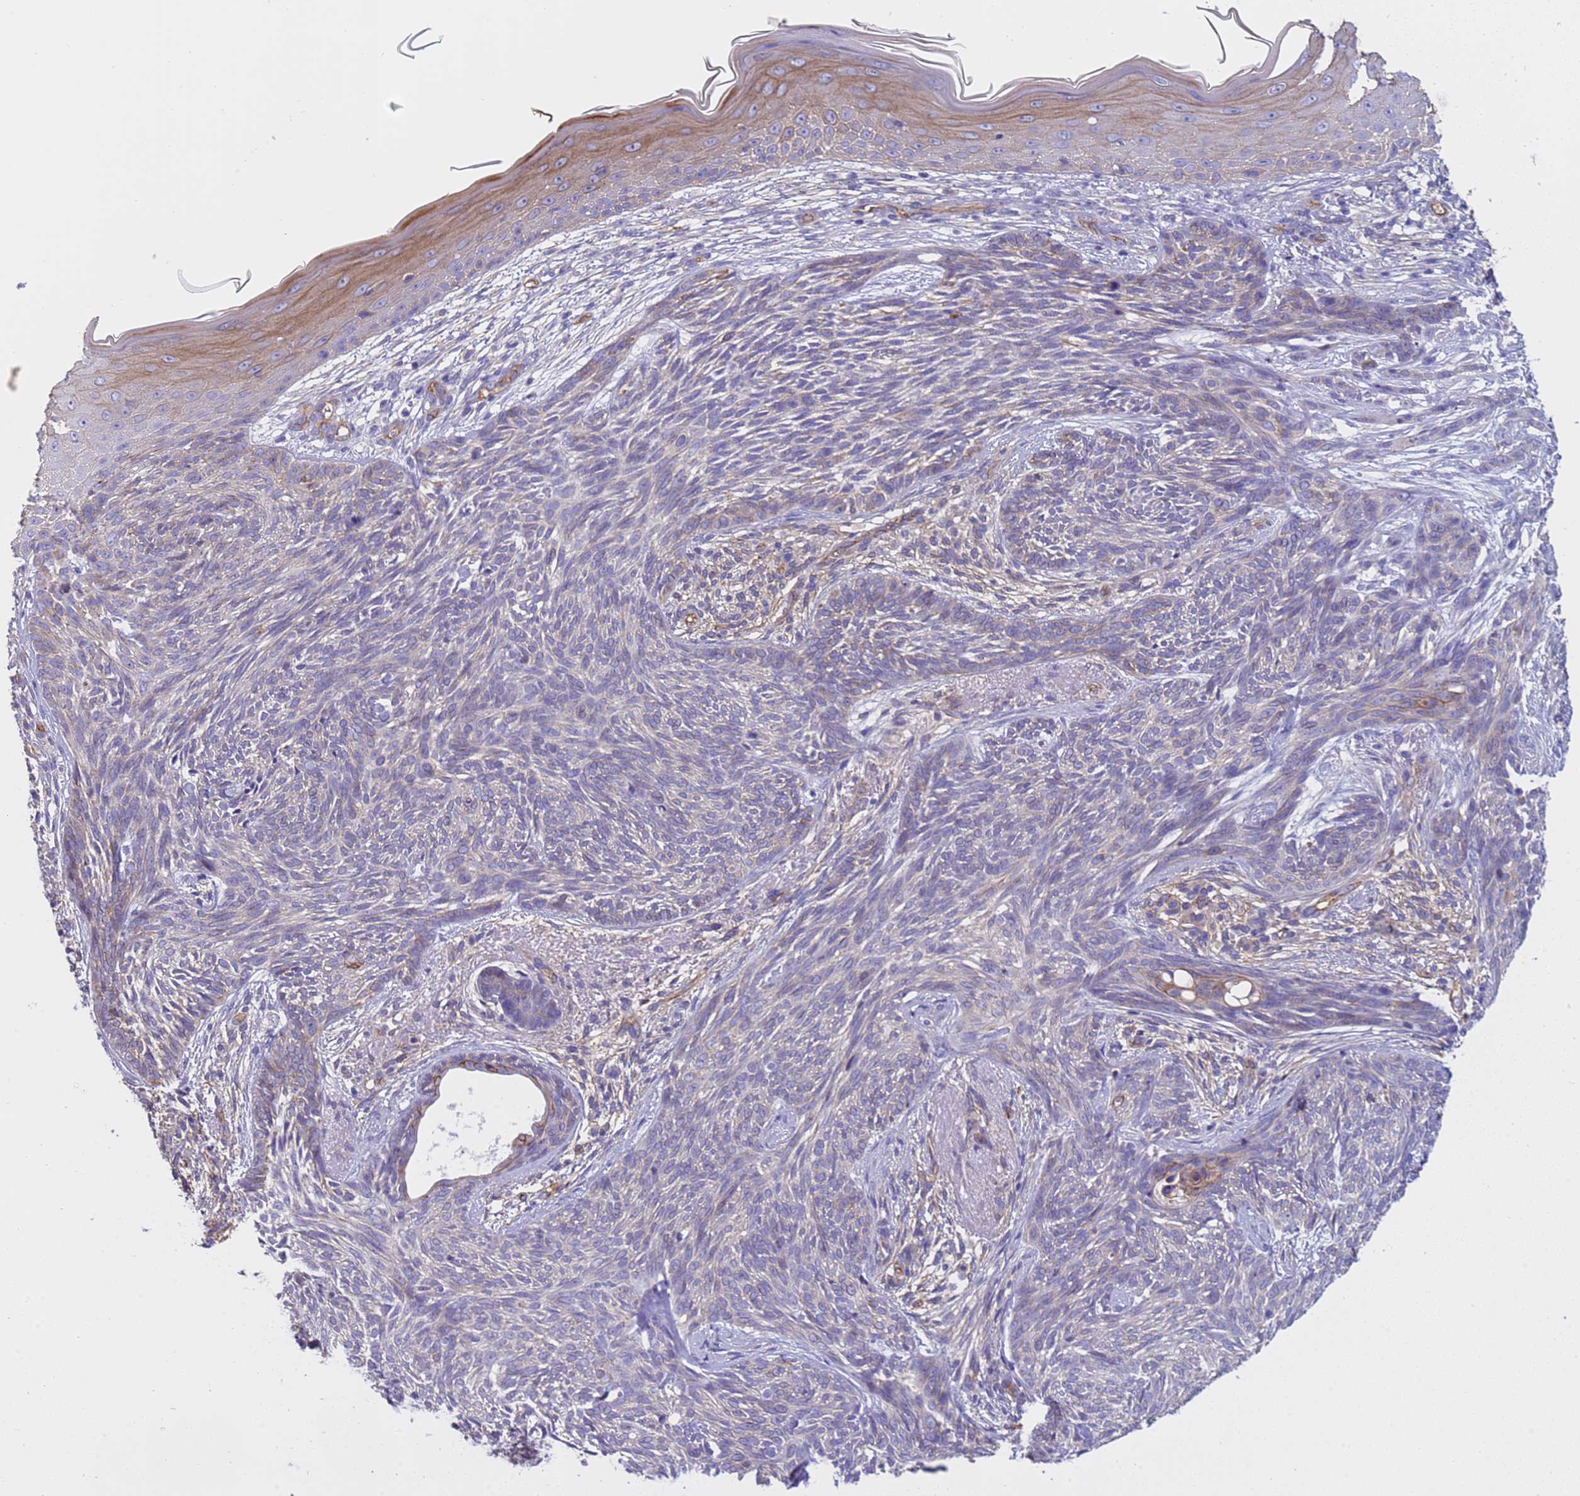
{"staining": {"intensity": "weak", "quantity": "25%-75%", "location": "cytoplasmic/membranous"}, "tissue": "skin cancer", "cell_type": "Tumor cells", "image_type": "cancer", "snomed": [{"axis": "morphology", "description": "Basal cell carcinoma"}, {"axis": "topography", "description": "Skin"}], "caption": "Immunohistochemistry (IHC) of skin basal cell carcinoma displays low levels of weak cytoplasmic/membranous staining in about 25%-75% of tumor cells. (brown staining indicates protein expression, while blue staining denotes nuclei).", "gene": "ZNF248", "patient": {"sex": "male", "age": 73}}